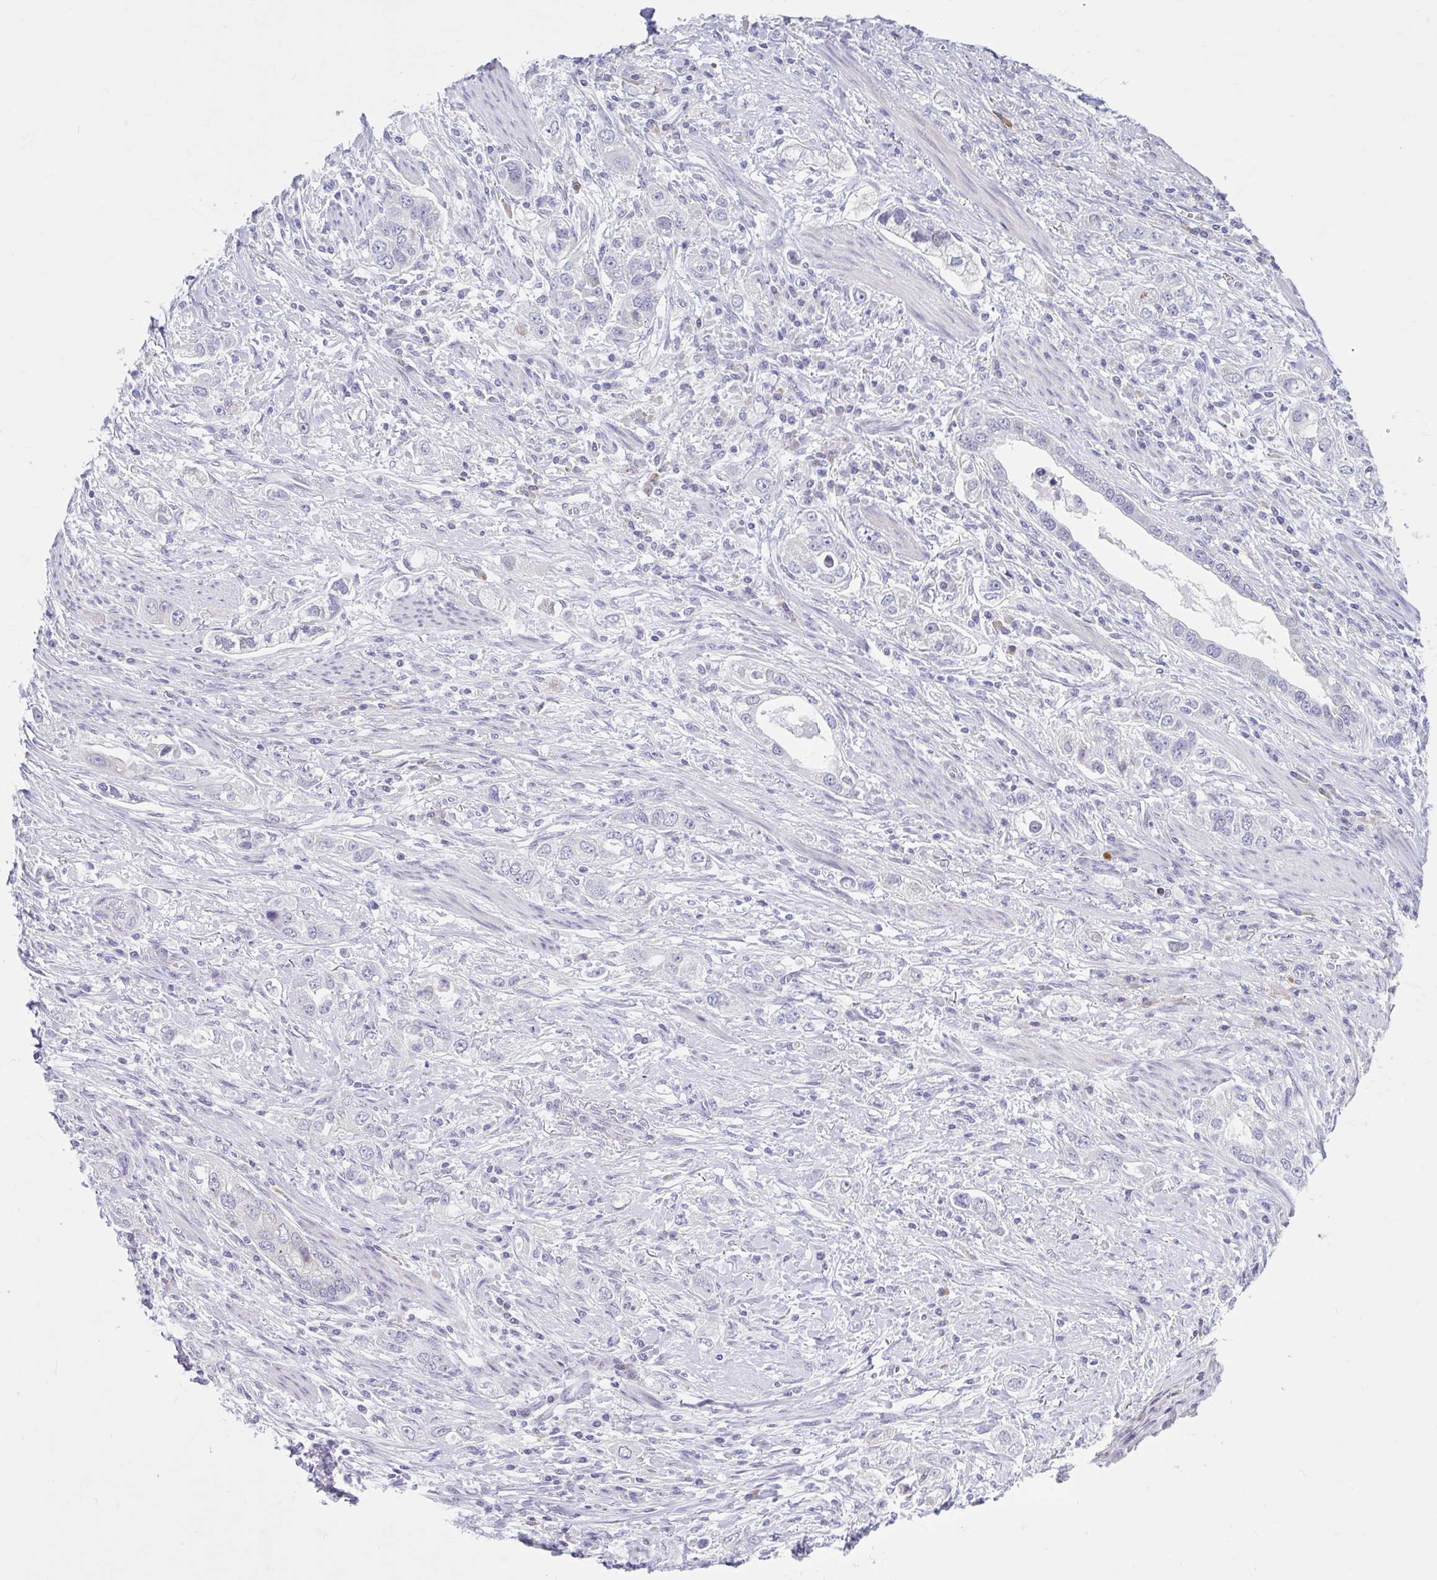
{"staining": {"intensity": "negative", "quantity": "none", "location": "none"}, "tissue": "stomach cancer", "cell_type": "Tumor cells", "image_type": "cancer", "snomed": [{"axis": "morphology", "description": "Adenocarcinoma, NOS"}, {"axis": "topography", "description": "Stomach, lower"}], "caption": "IHC of human adenocarcinoma (stomach) displays no staining in tumor cells. (DAB (3,3'-diaminobenzidine) immunohistochemistry with hematoxylin counter stain).", "gene": "FAM153A", "patient": {"sex": "female", "age": 93}}